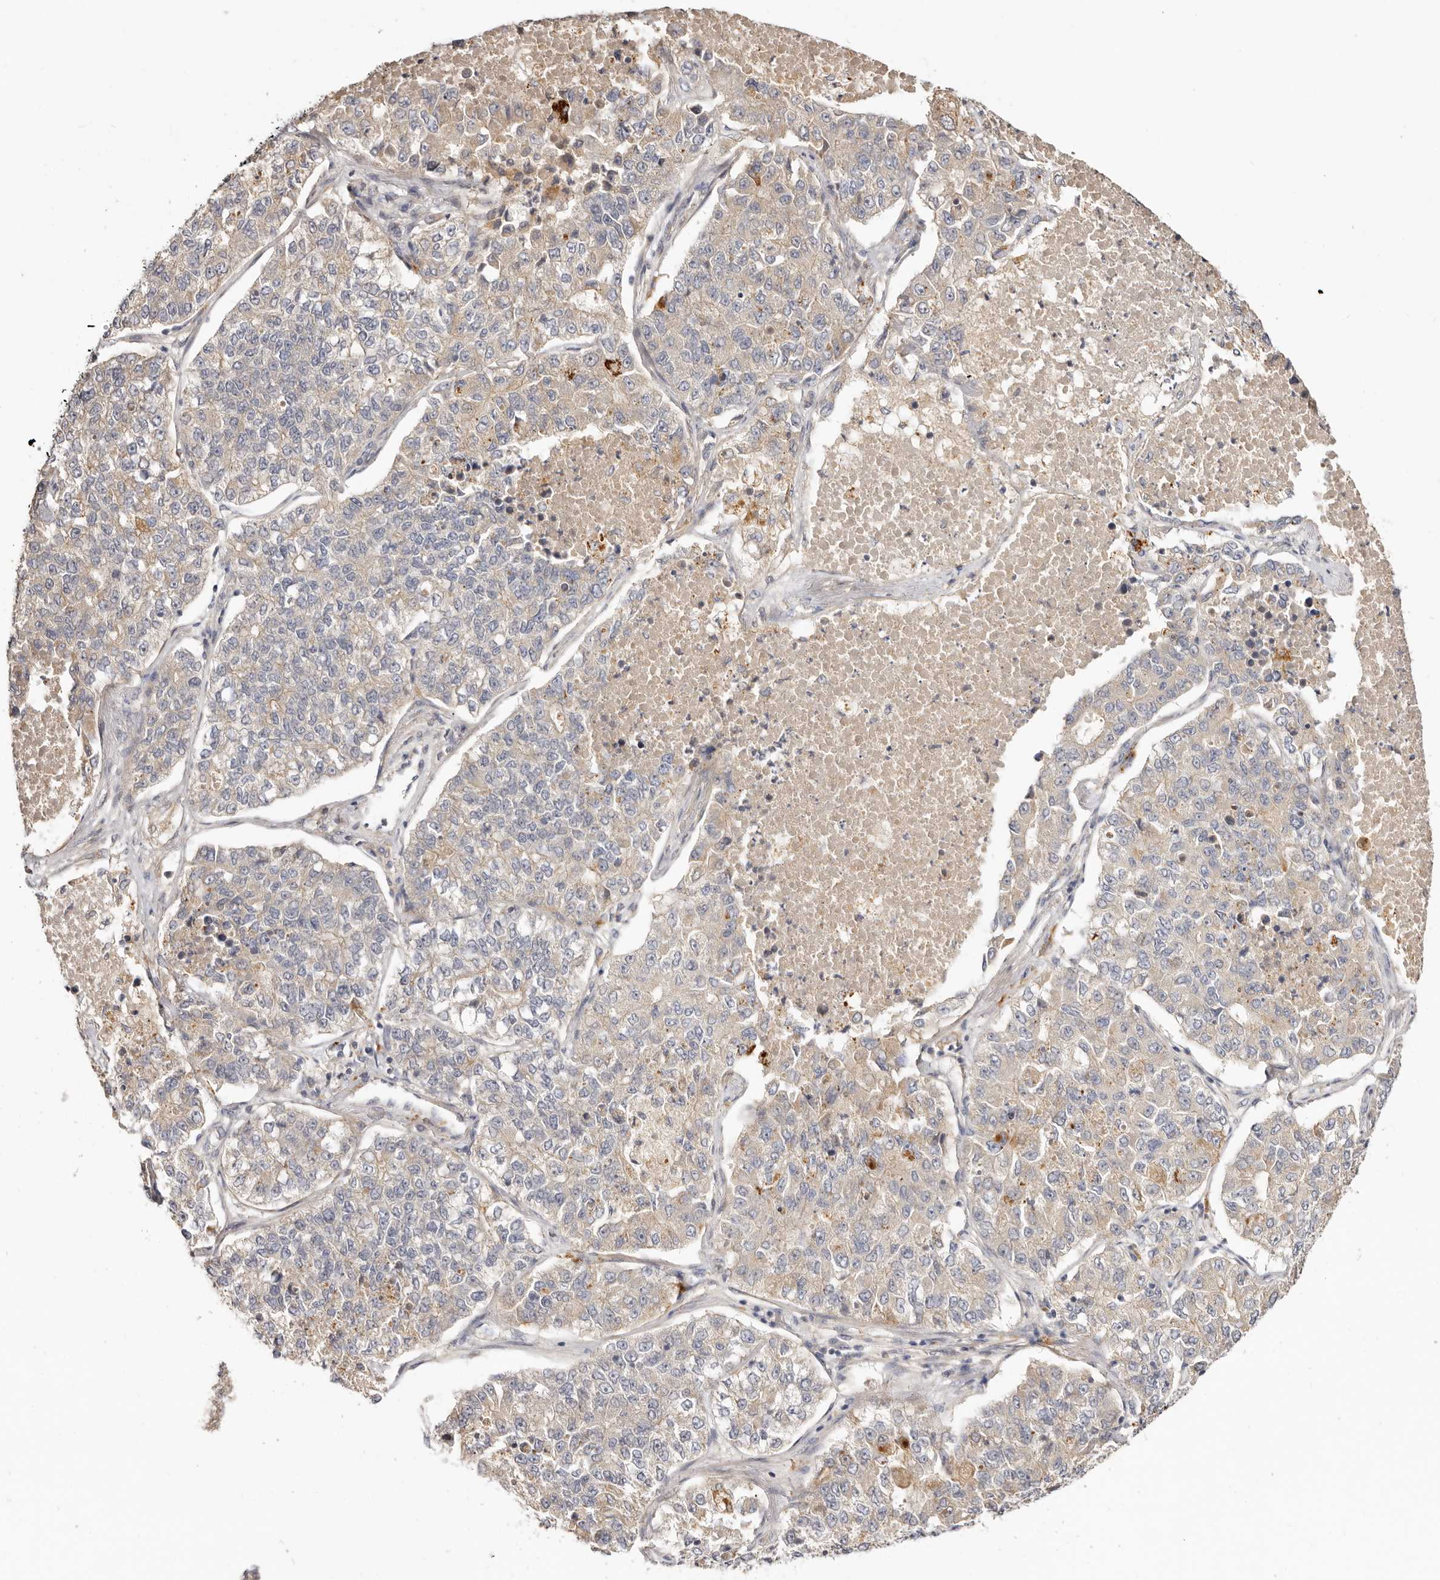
{"staining": {"intensity": "weak", "quantity": "<25%", "location": "cytoplasmic/membranous"}, "tissue": "lung cancer", "cell_type": "Tumor cells", "image_type": "cancer", "snomed": [{"axis": "morphology", "description": "Adenocarcinoma, NOS"}, {"axis": "topography", "description": "Lung"}], "caption": "Immunohistochemistry image of human adenocarcinoma (lung) stained for a protein (brown), which exhibits no positivity in tumor cells.", "gene": "ADAMTS9", "patient": {"sex": "male", "age": 49}}